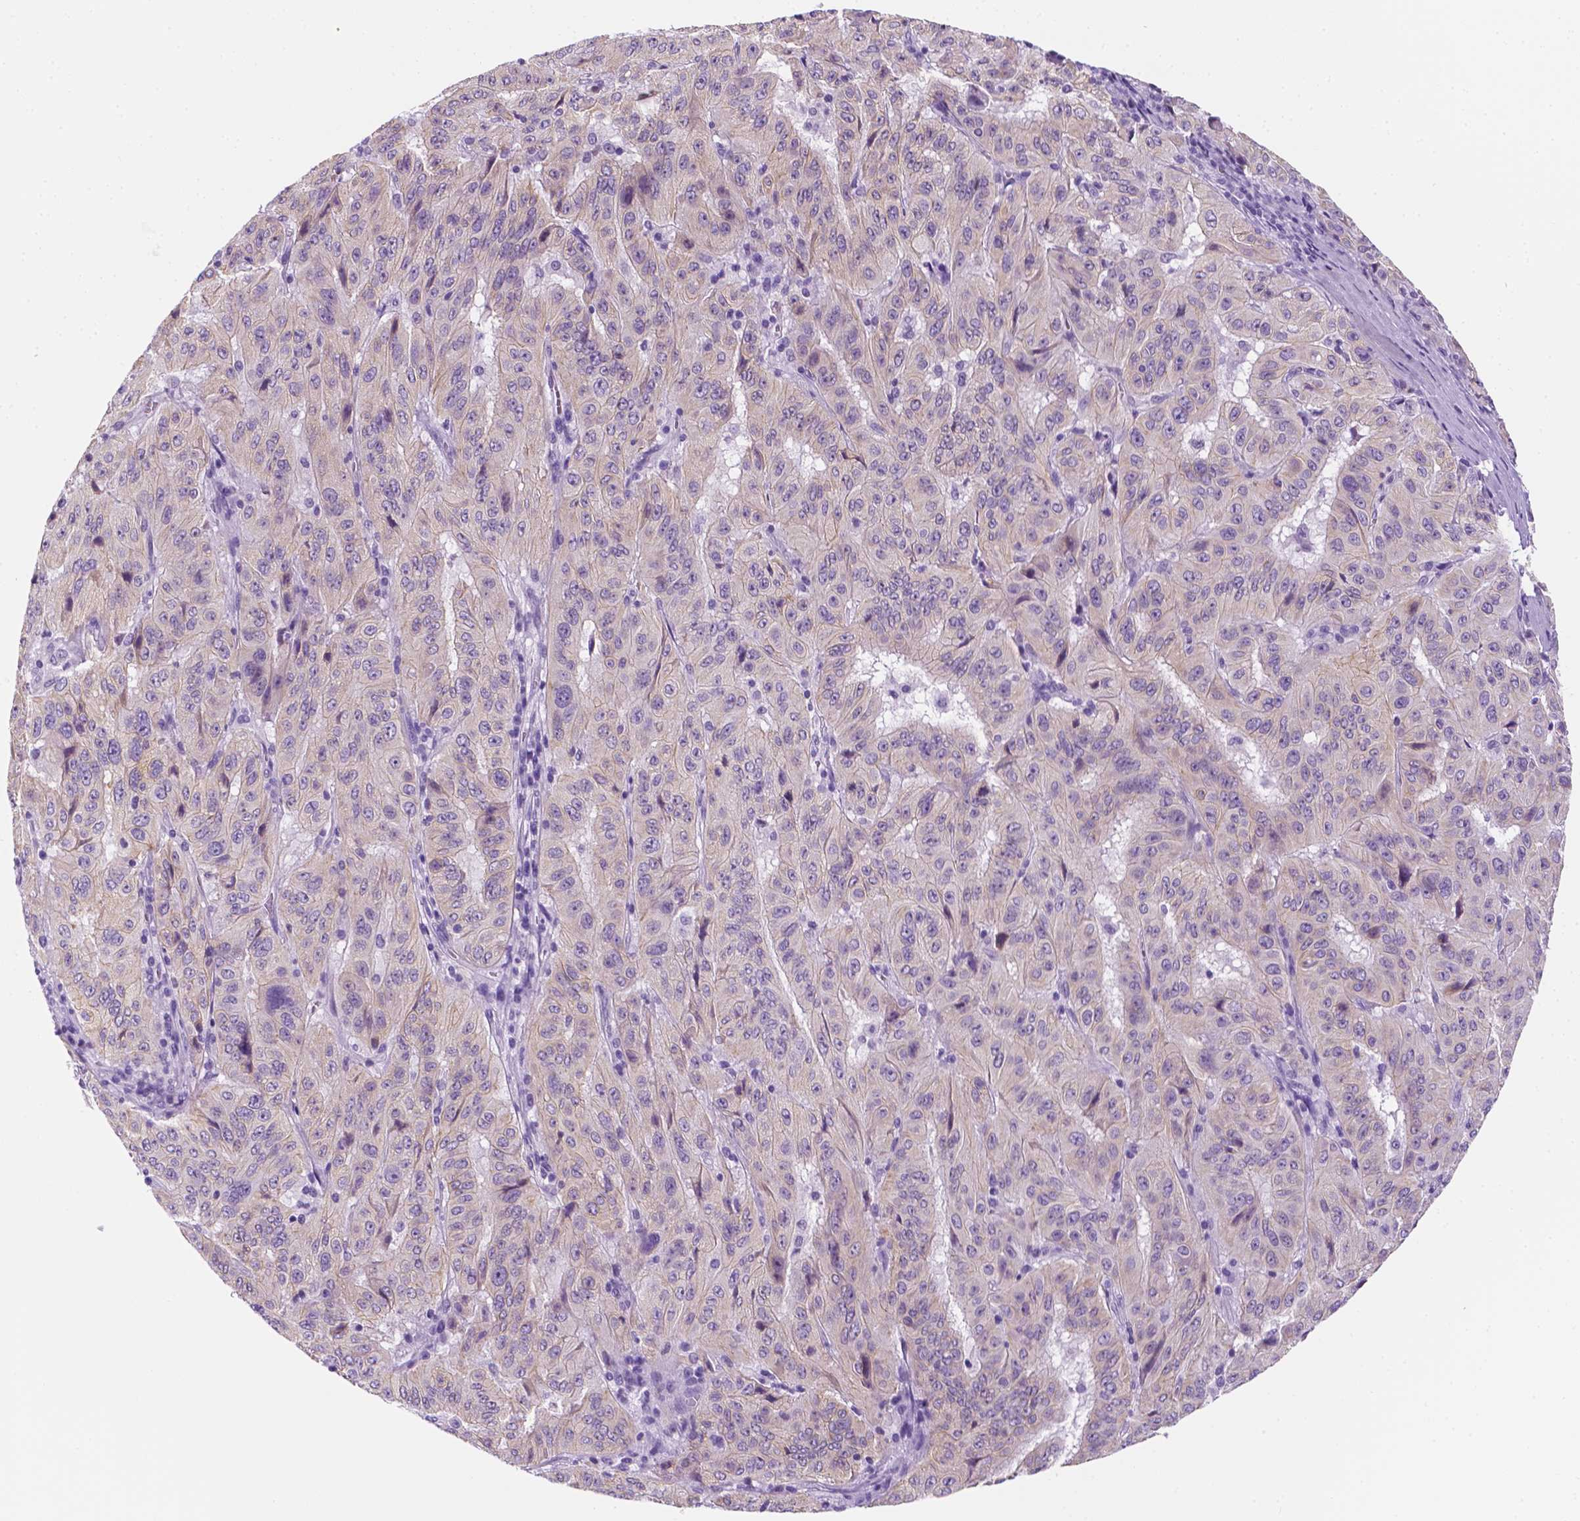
{"staining": {"intensity": "negative", "quantity": "none", "location": "none"}, "tissue": "pancreatic cancer", "cell_type": "Tumor cells", "image_type": "cancer", "snomed": [{"axis": "morphology", "description": "Adenocarcinoma, NOS"}, {"axis": "topography", "description": "Pancreas"}], "caption": "Image shows no significant protein expression in tumor cells of pancreatic cancer. (DAB IHC with hematoxylin counter stain).", "gene": "PPL", "patient": {"sex": "male", "age": 63}}